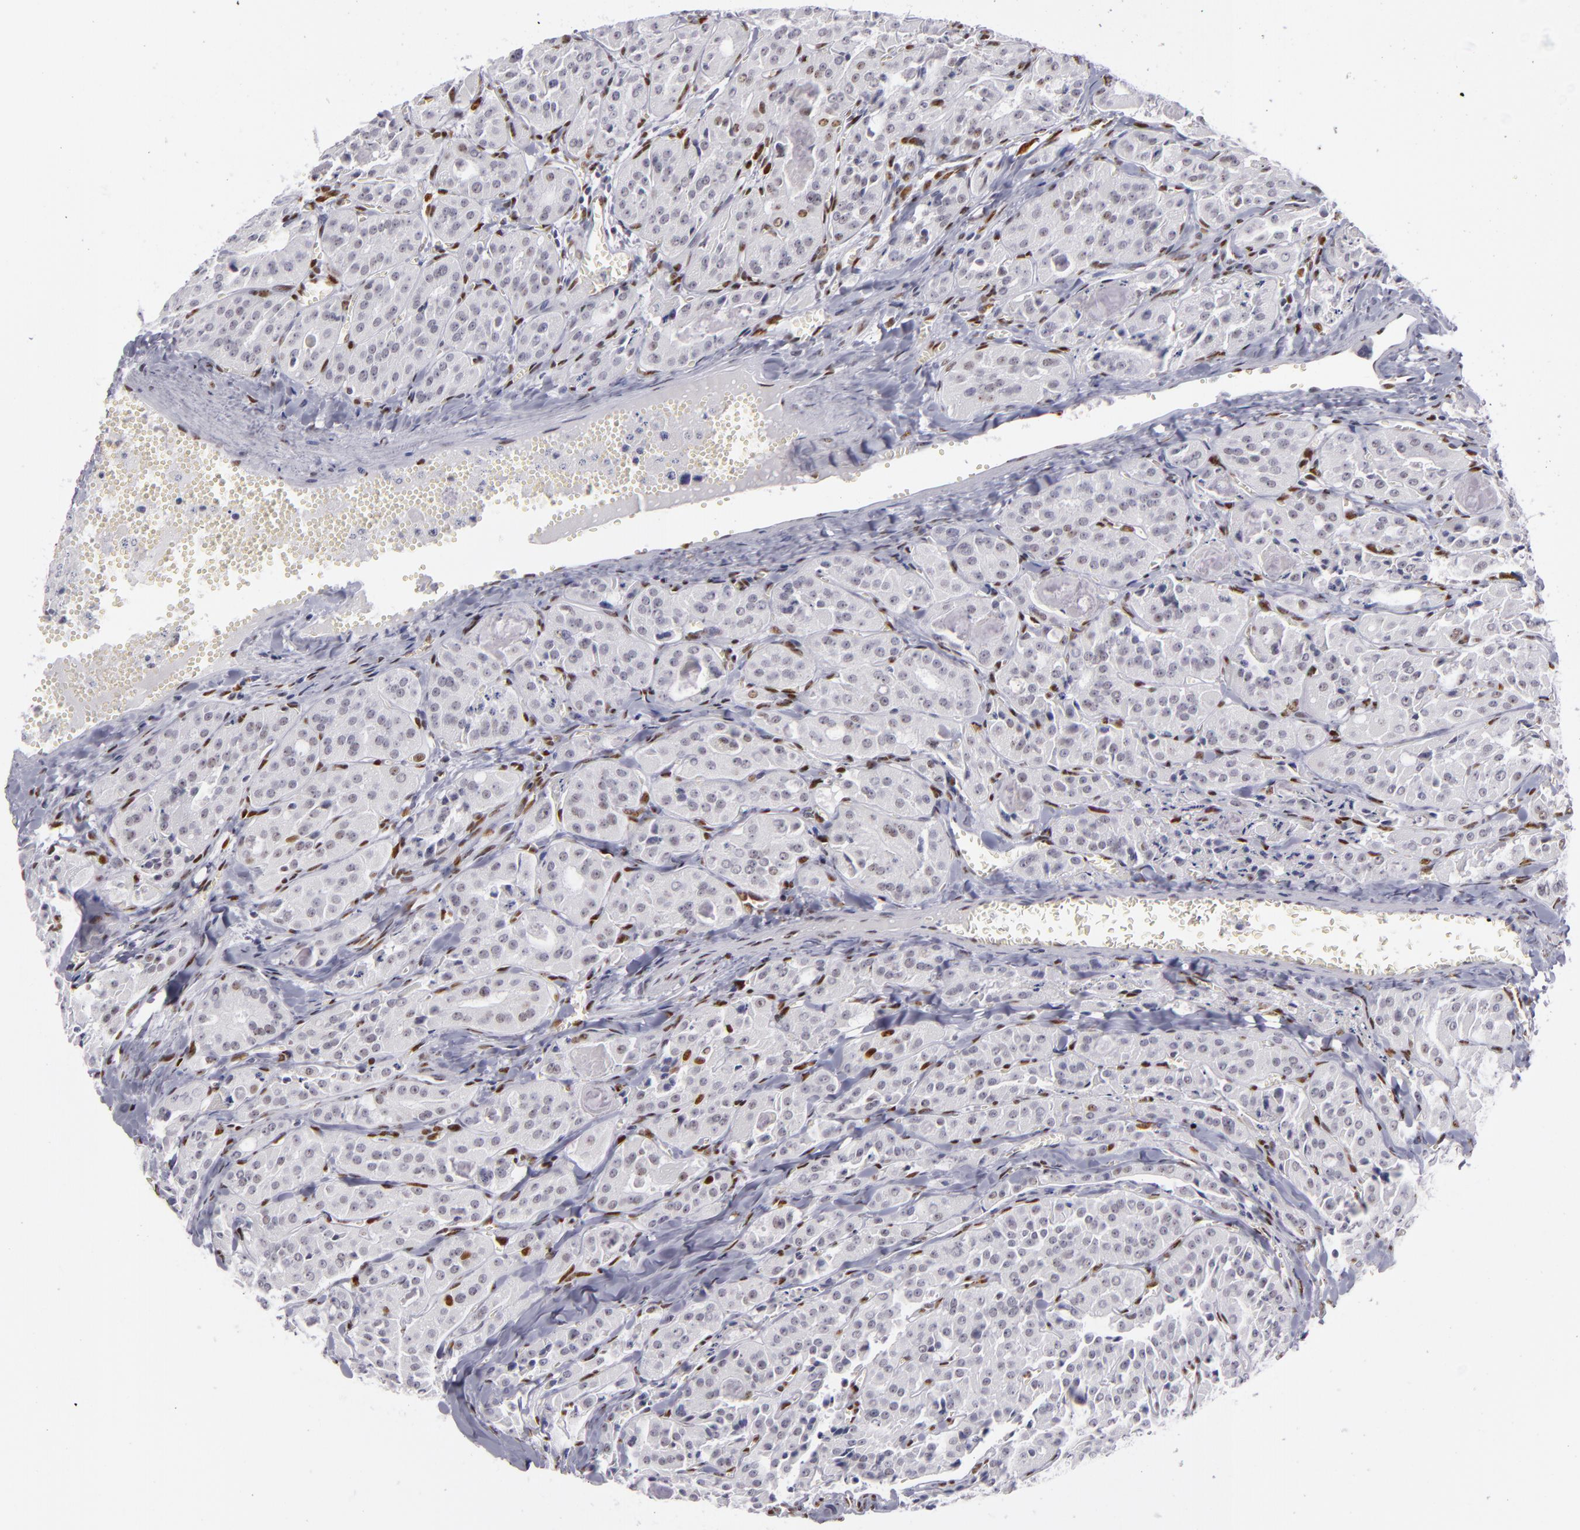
{"staining": {"intensity": "negative", "quantity": "none", "location": "none"}, "tissue": "thyroid cancer", "cell_type": "Tumor cells", "image_type": "cancer", "snomed": [{"axis": "morphology", "description": "Carcinoma, NOS"}, {"axis": "topography", "description": "Thyroid gland"}], "caption": "A photomicrograph of human thyroid carcinoma is negative for staining in tumor cells. (IHC, brightfield microscopy, high magnification).", "gene": "TOP3A", "patient": {"sex": "male", "age": 76}}